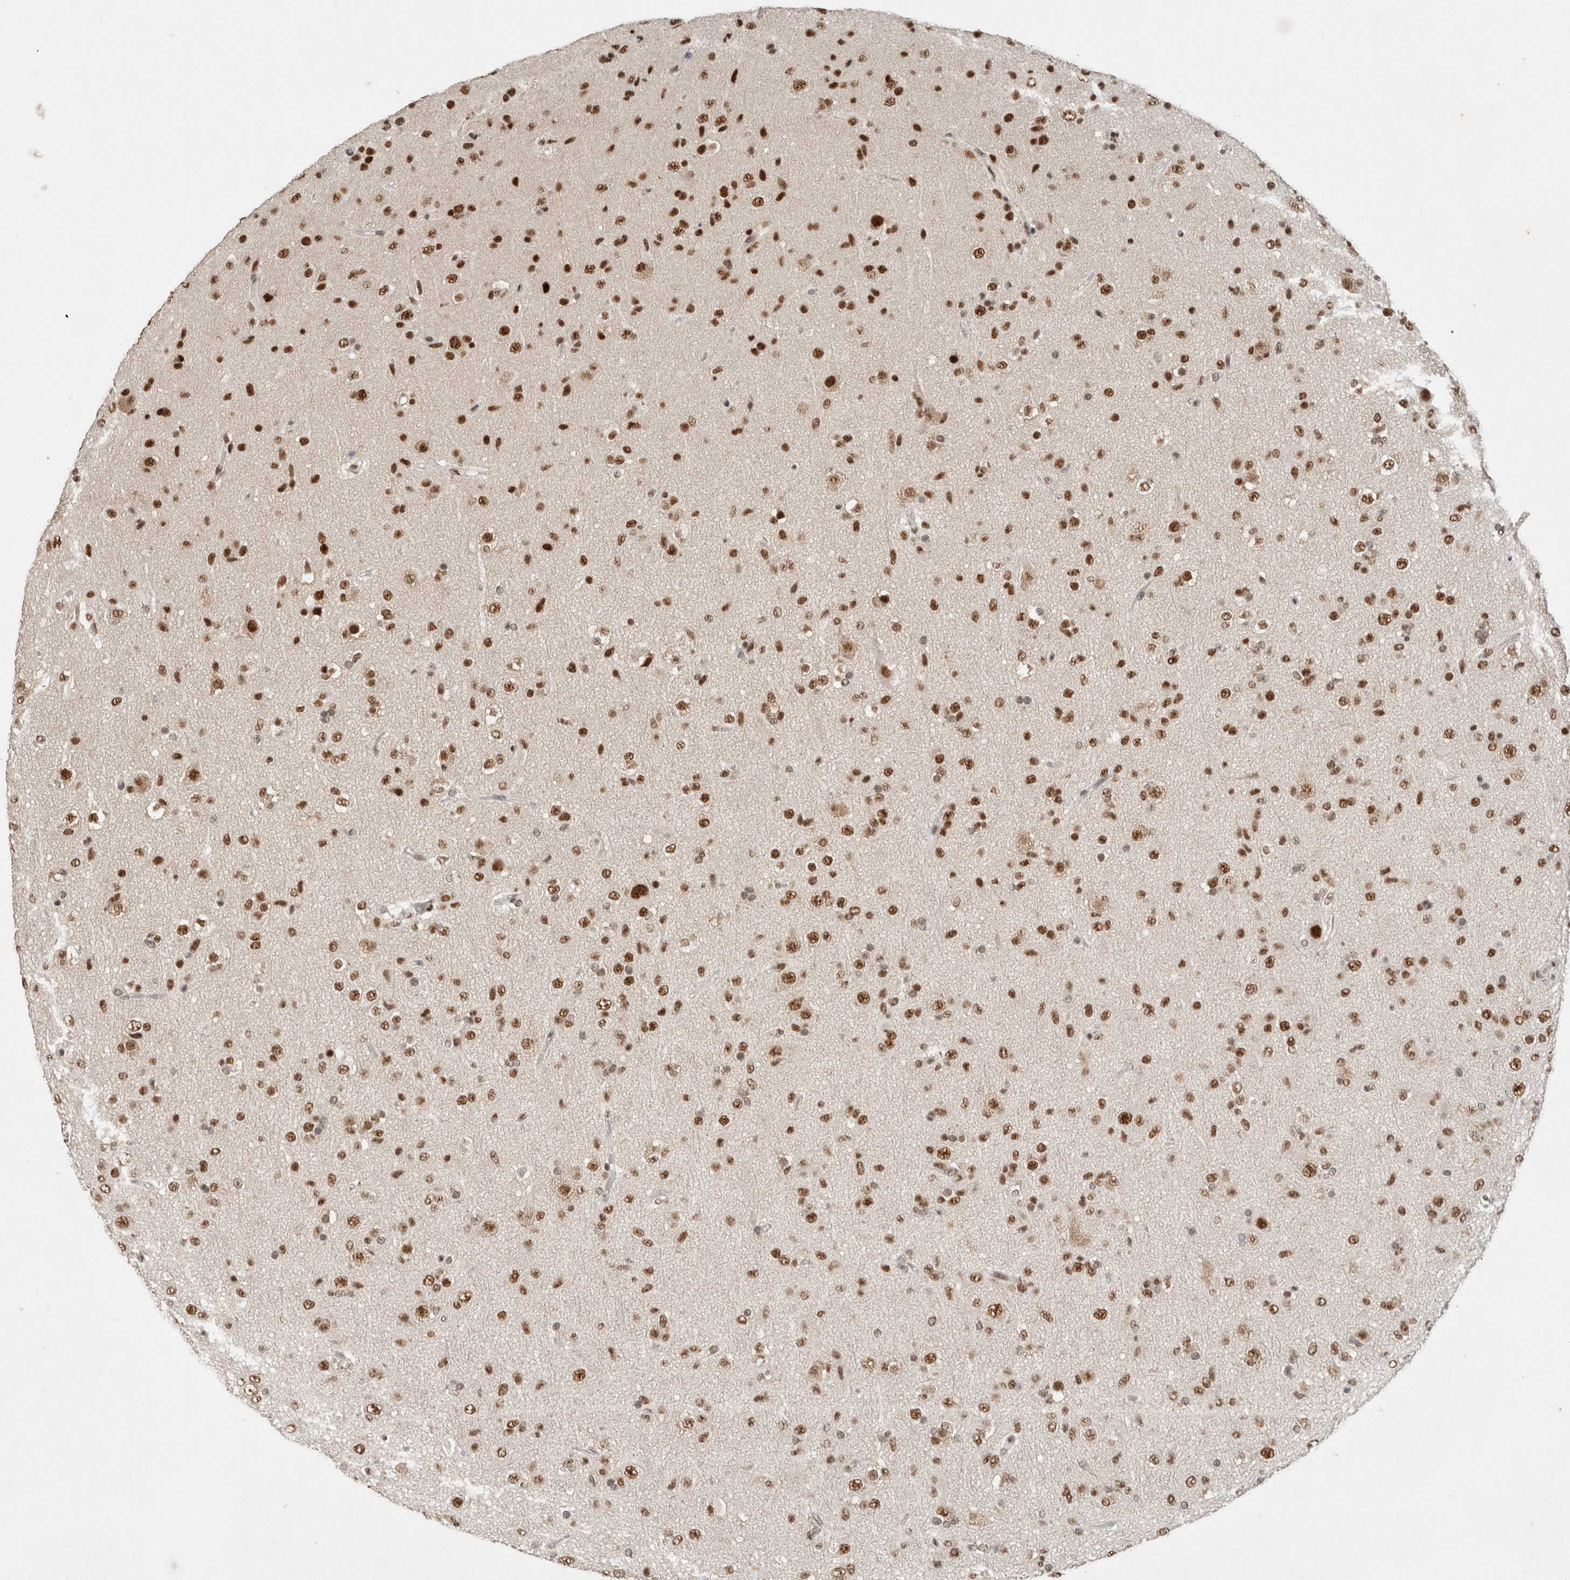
{"staining": {"intensity": "strong", "quantity": ">75%", "location": "nuclear"}, "tissue": "glioma", "cell_type": "Tumor cells", "image_type": "cancer", "snomed": [{"axis": "morphology", "description": "Glioma, malignant, Low grade"}, {"axis": "topography", "description": "Brain"}], "caption": "Immunohistochemical staining of human malignant glioma (low-grade) displays high levels of strong nuclear positivity in approximately >75% of tumor cells.", "gene": "DDX42", "patient": {"sex": "male", "age": 65}}